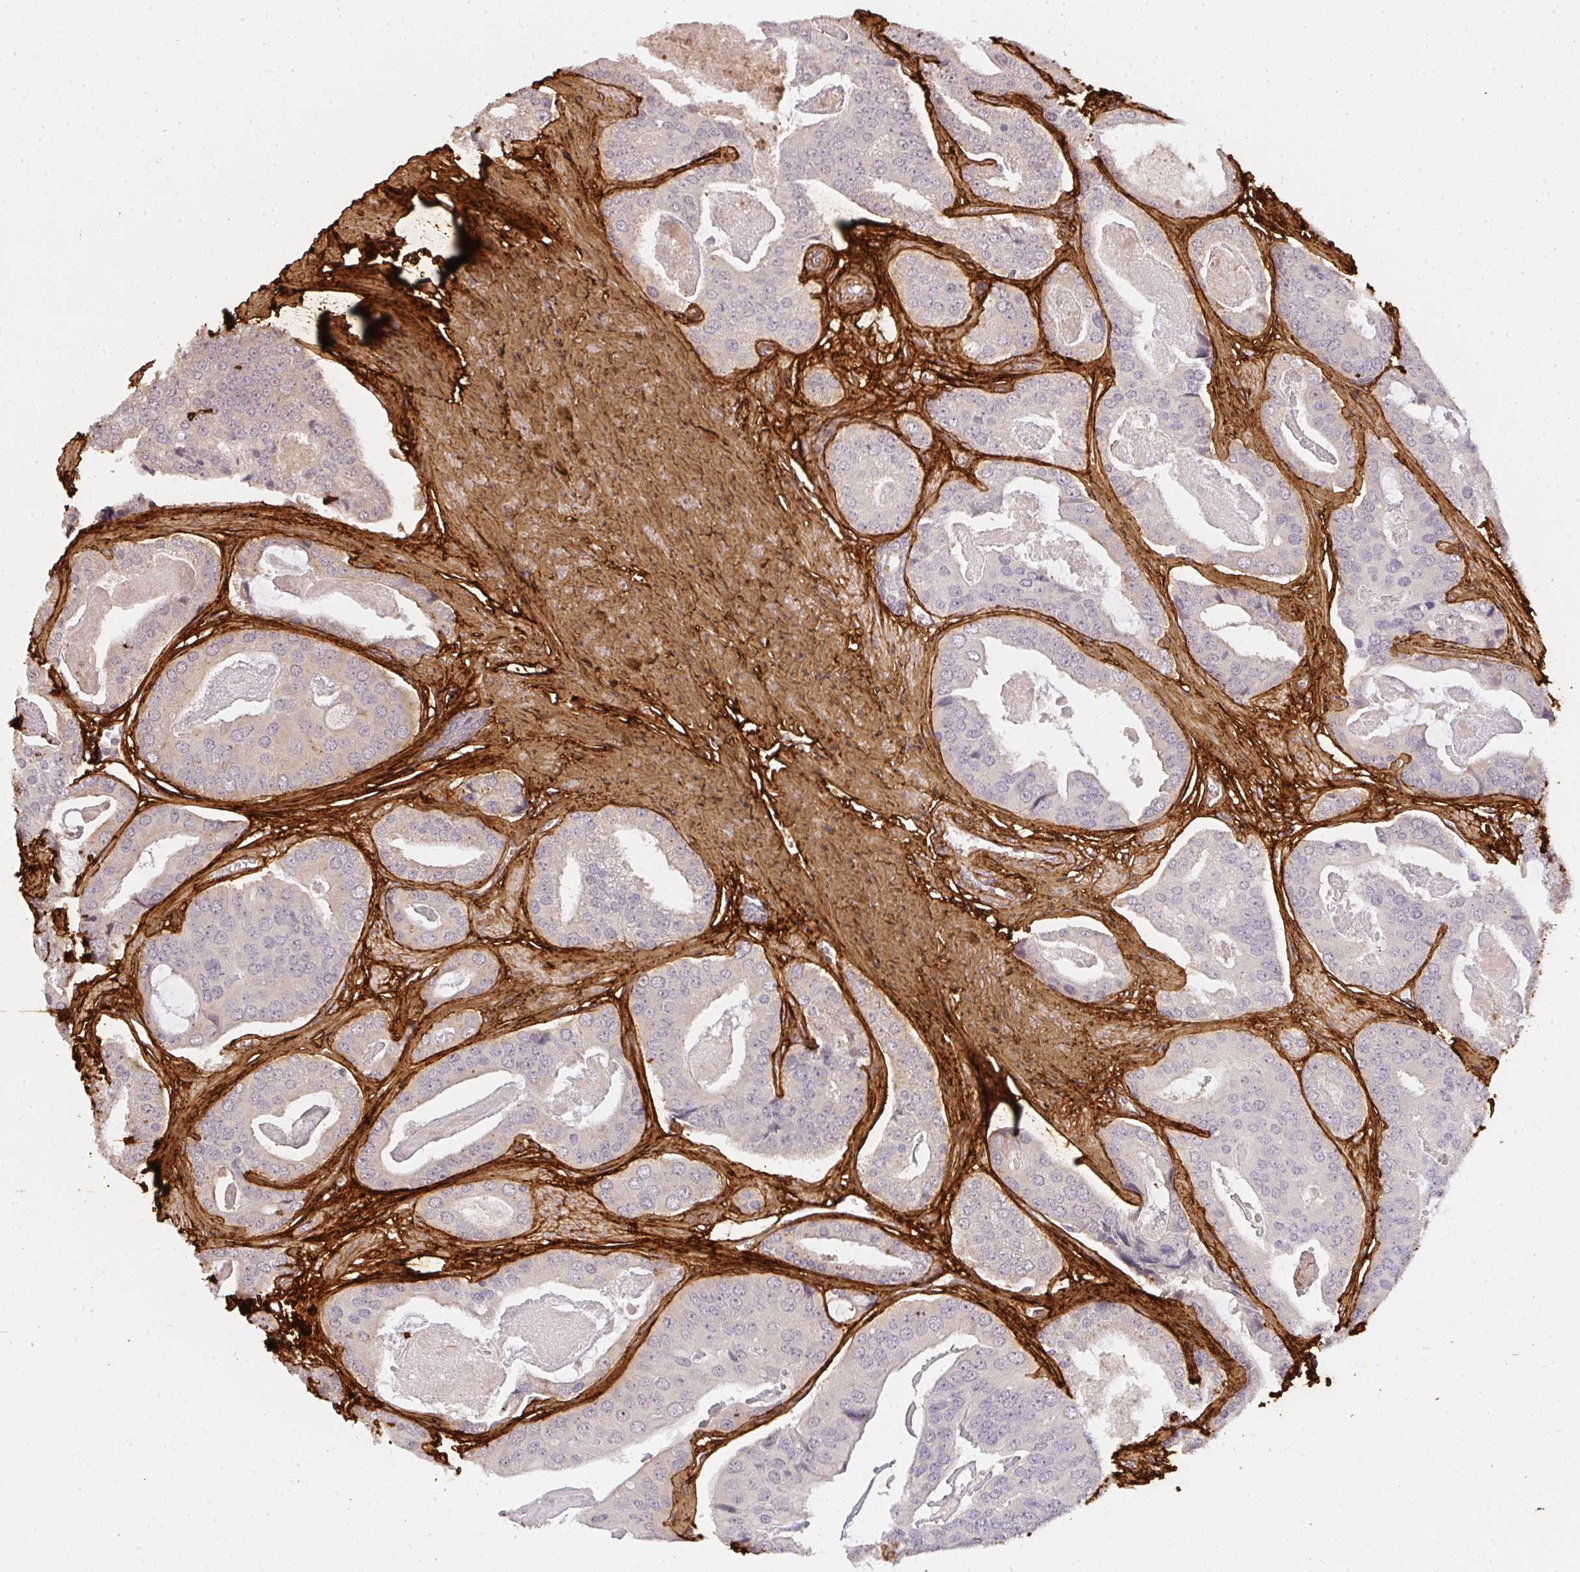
{"staining": {"intensity": "negative", "quantity": "none", "location": "none"}, "tissue": "prostate cancer", "cell_type": "Tumor cells", "image_type": "cancer", "snomed": [{"axis": "morphology", "description": "Adenocarcinoma, High grade"}, {"axis": "topography", "description": "Prostate"}], "caption": "Immunohistochemistry (IHC) image of neoplastic tissue: prostate cancer (adenocarcinoma (high-grade)) stained with DAB (3,3'-diaminobenzidine) demonstrates no significant protein expression in tumor cells. The staining was performed using DAB (3,3'-diaminobenzidine) to visualize the protein expression in brown, while the nuclei were stained in blue with hematoxylin (Magnification: 20x).", "gene": "COL3A1", "patient": {"sex": "male", "age": 71}}